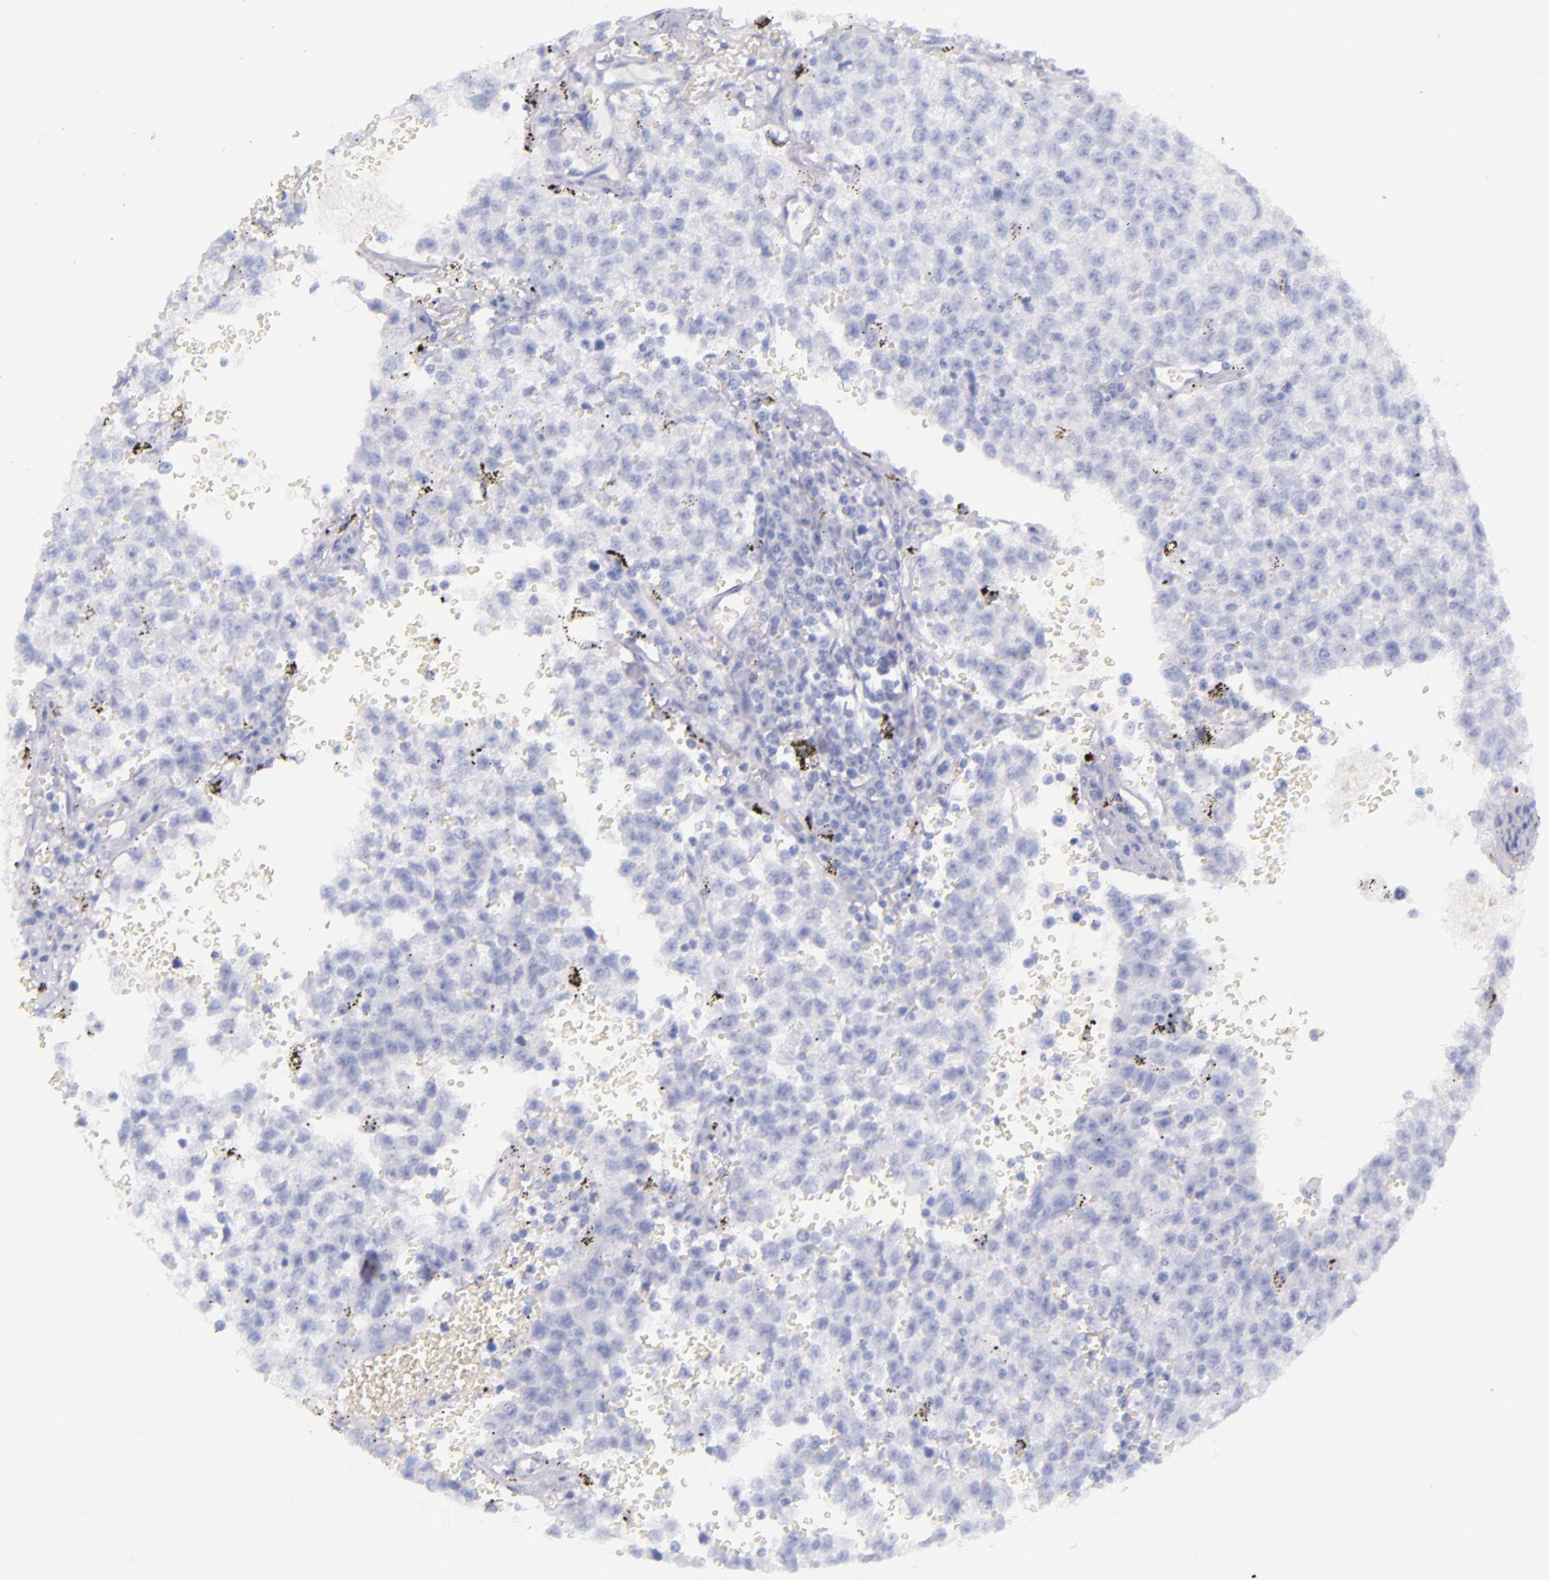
{"staining": {"intensity": "negative", "quantity": "none", "location": "none"}, "tissue": "testis cancer", "cell_type": "Tumor cells", "image_type": "cancer", "snomed": [{"axis": "morphology", "description": "Seminoma, NOS"}, {"axis": "topography", "description": "Testis"}], "caption": "Photomicrograph shows no protein staining in tumor cells of testis cancer (seminoma) tissue.", "gene": "SFTPB", "patient": {"sex": "male", "age": 35}}